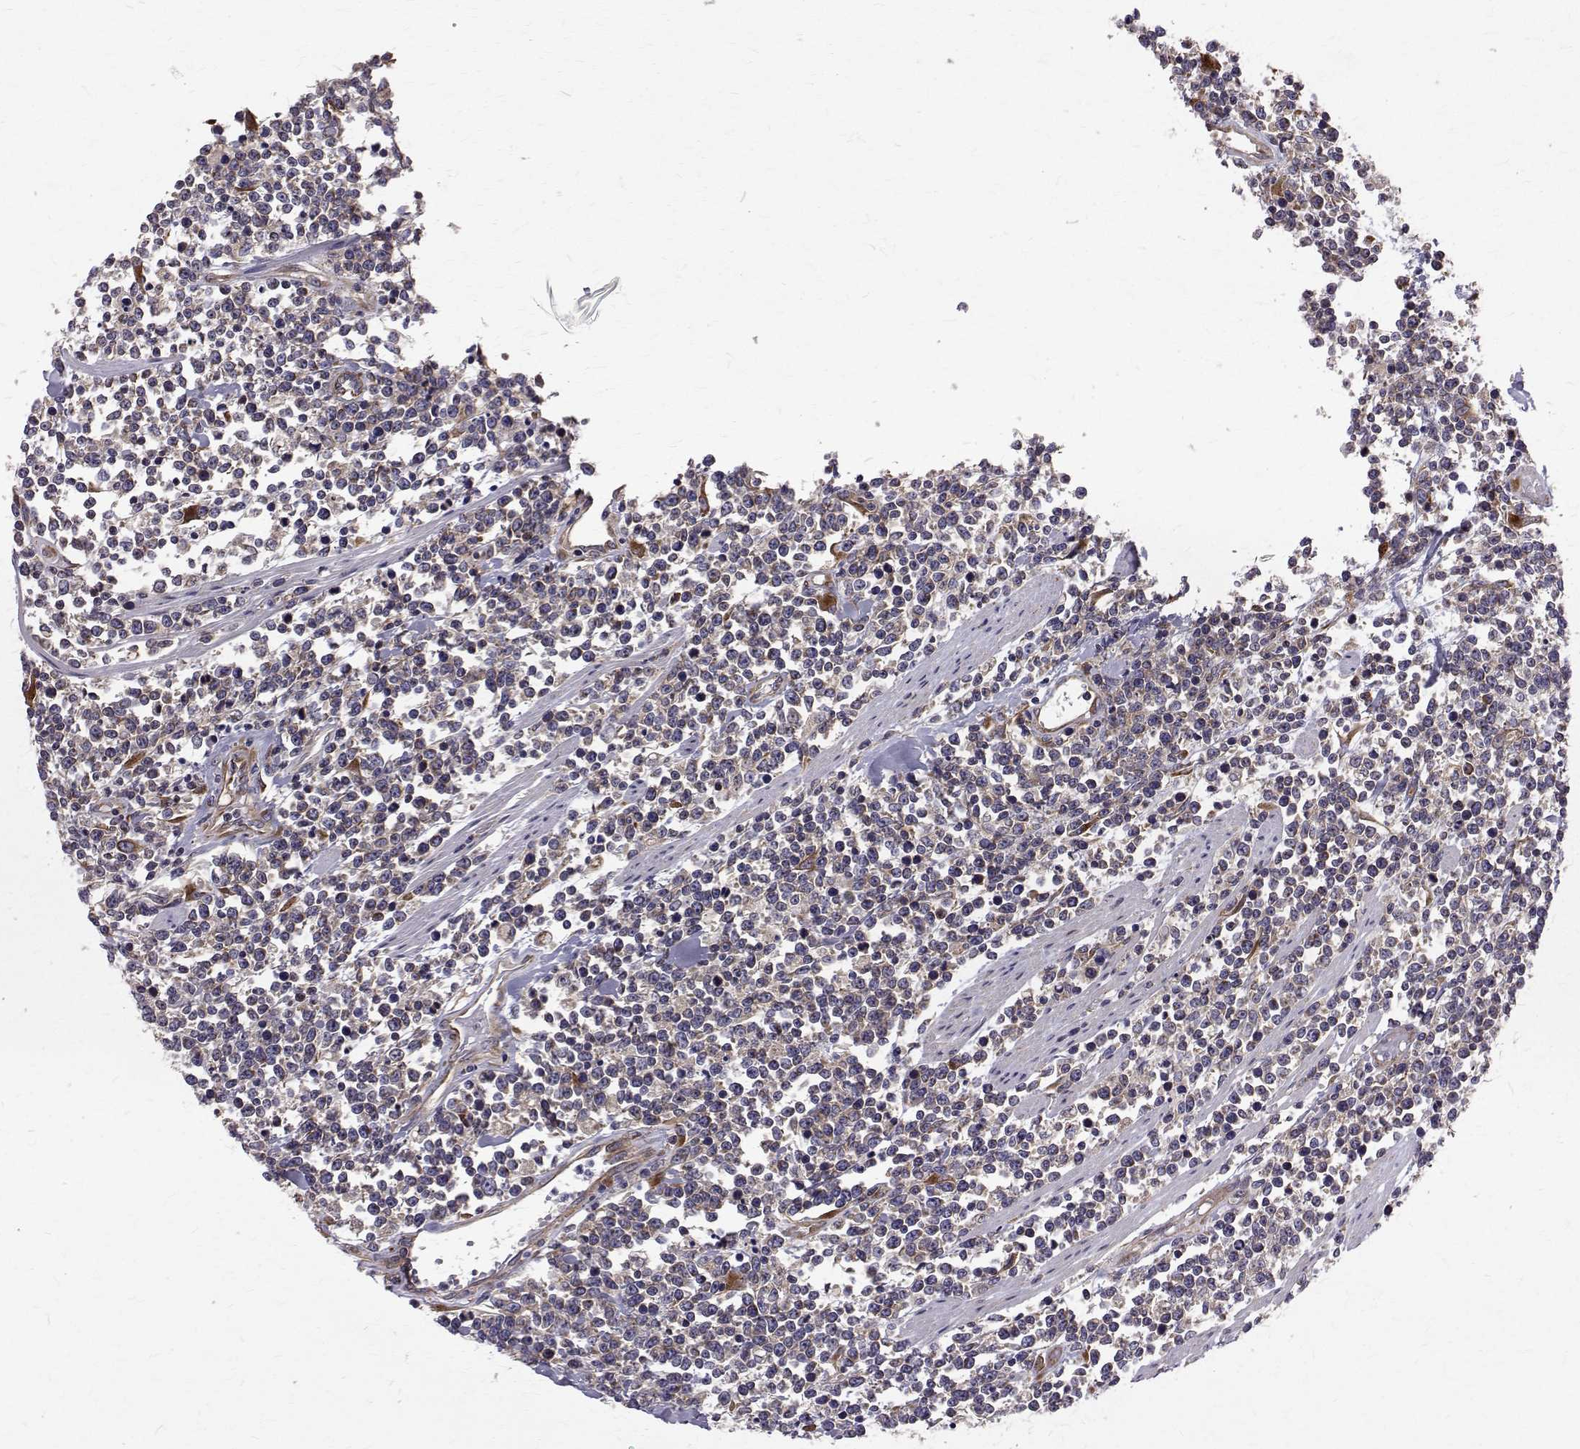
{"staining": {"intensity": "negative", "quantity": "none", "location": "none"}, "tissue": "lymphoma", "cell_type": "Tumor cells", "image_type": "cancer", "snomed": [{"axis": "morphology", "description": "Malignant lymphoma, non-Hodgkin's type, High grade"}, {"axis": "topography", "description": "Colon"}], "caption": "High-grade malignant lymphoma, non-Hodgkin's type stained for a protein using IHC demonstrates no positivity tumor cells.", "gene": "ARFGAP1", "patient": {"sex": "male", "age": 82}}